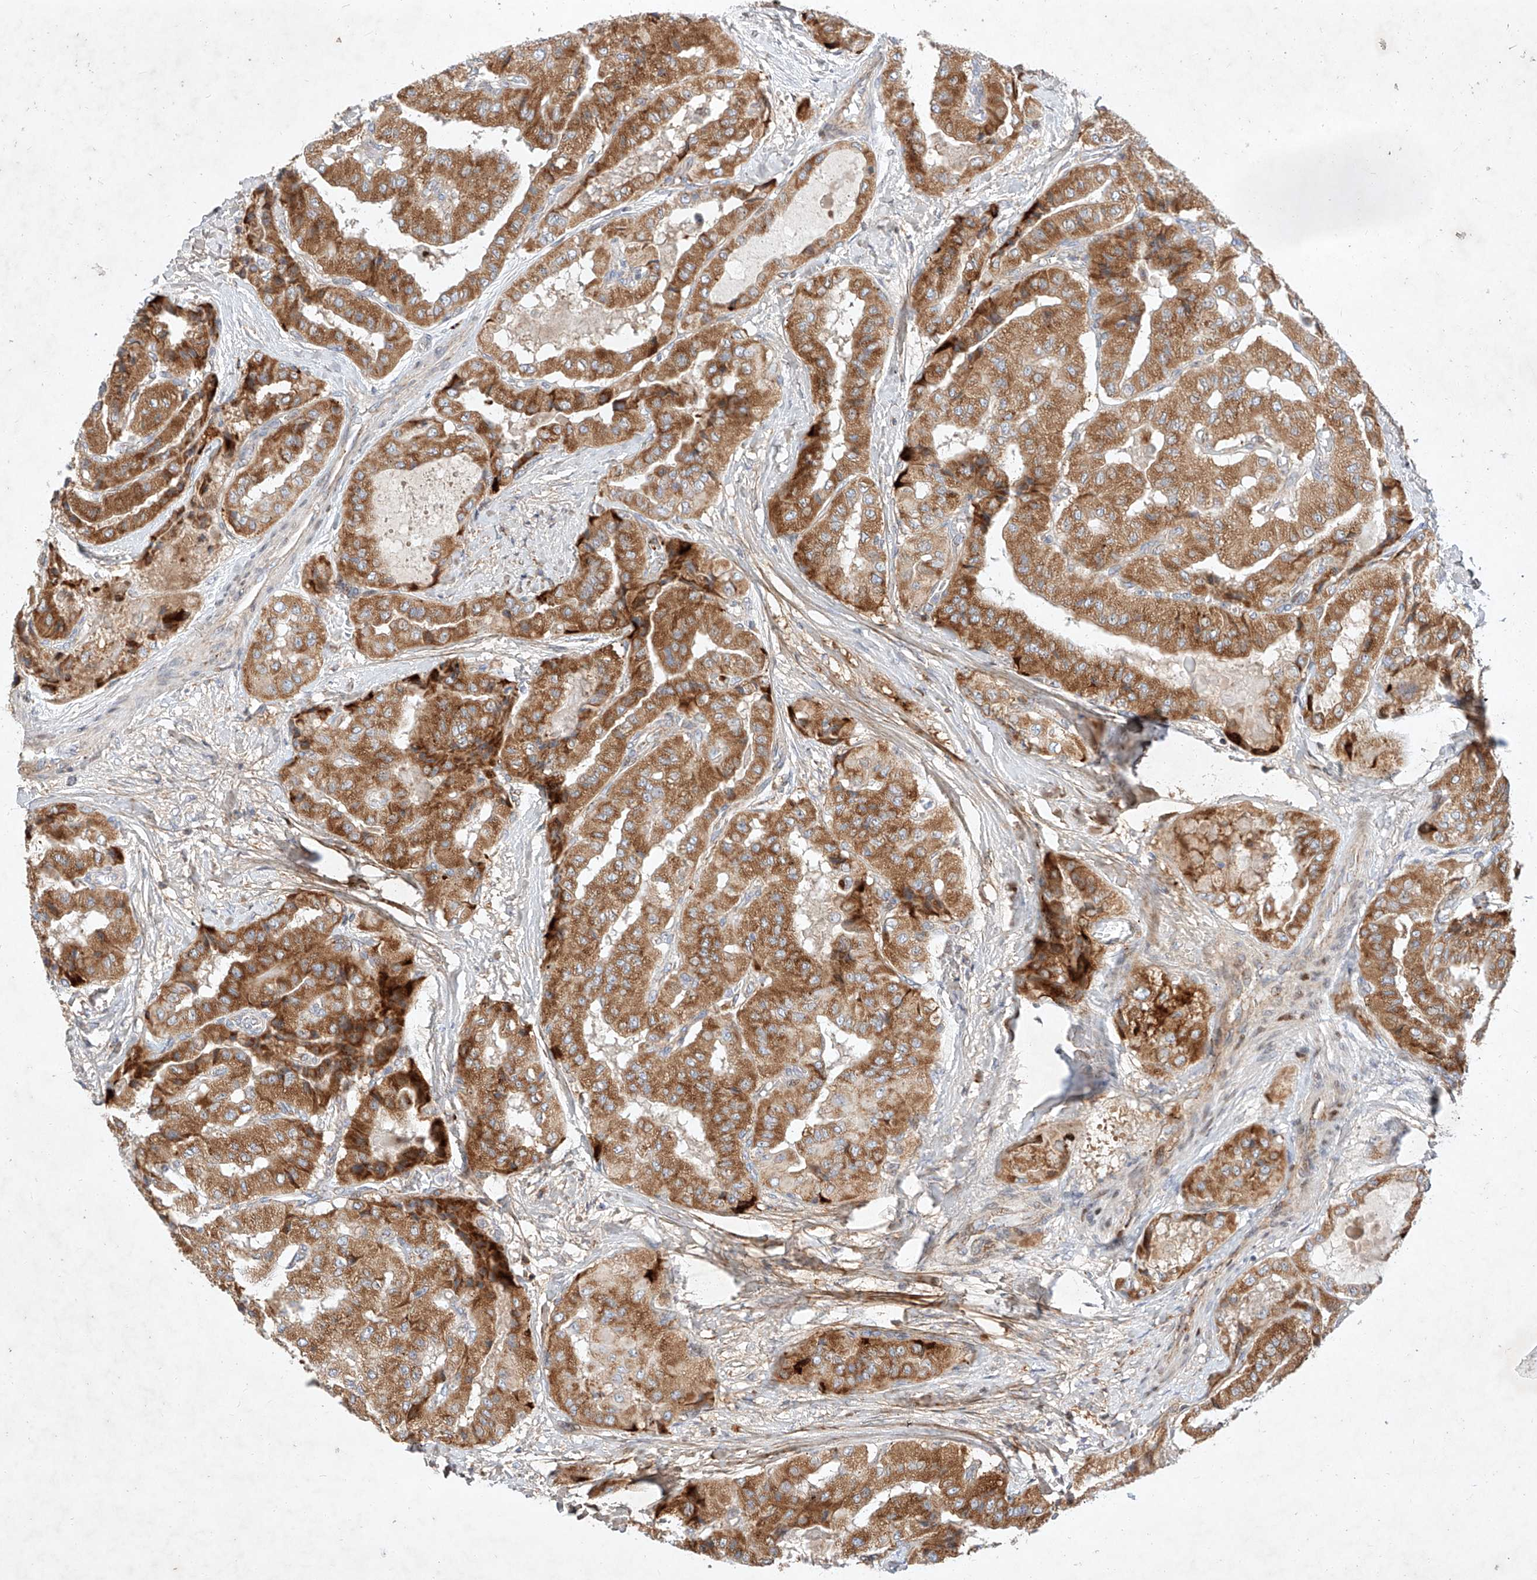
{"staining": {"intensity": "moderate", "quantity": ">75%", "location": "cytoplasmic/membranous"}, "tissue": "thyroid cancer", "cell_type": "Tumor cells", "image_type": "cancer", "snomed": [{"axis": "morphology", "description": "Papillary adenocarcinoma, NOS"}, {"axis": "topography", "description": "Thyroid gland"}], "caption": "Immunohistochemical staining of thyroid cancer (papillary adenocarcinoma) exhibits moderate cytoplasmic/membranous protein expression in approximately >75% of tumor cells.", "gene": "OSGEPL1", "patient": {"sex": "female", "age": 59}}